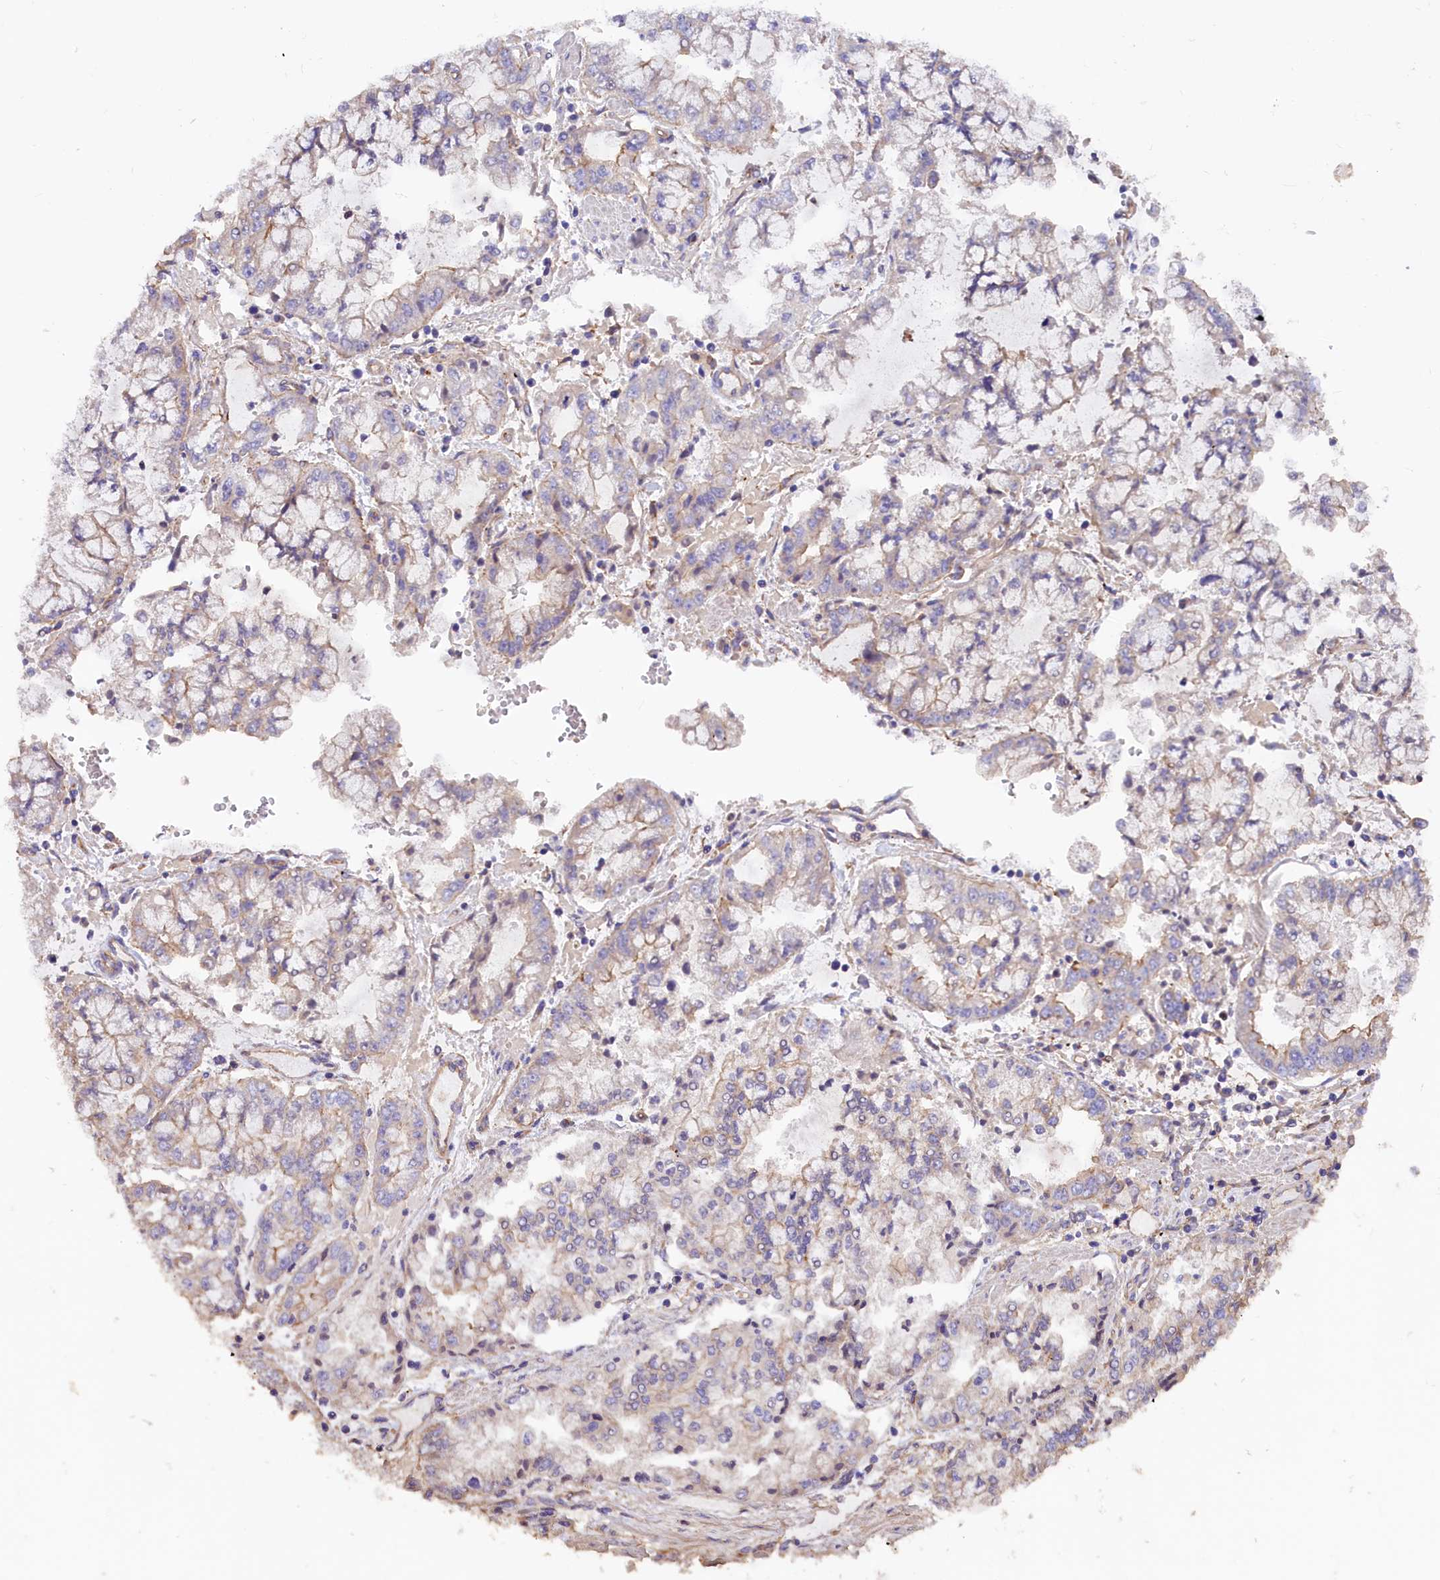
{"staining": {"intensity": "weak", "quantity": "<25%", "location": "cytoplasmic/membranous"}, "tissue": "stomach cancer", "cell_type": "Tumor cells", "image_type": "cancer", "snomed": [{"axis": "morphology", "description": "Adenocarcinoma, NOS"}, {"axis": "topography", "description": "Stomach"}], "caption": "Tumor cells show no significant protein staining in stomach adenocarcinoma.", "gene": "ERMARD", "patient": {"sex": "male", "age": 76}}